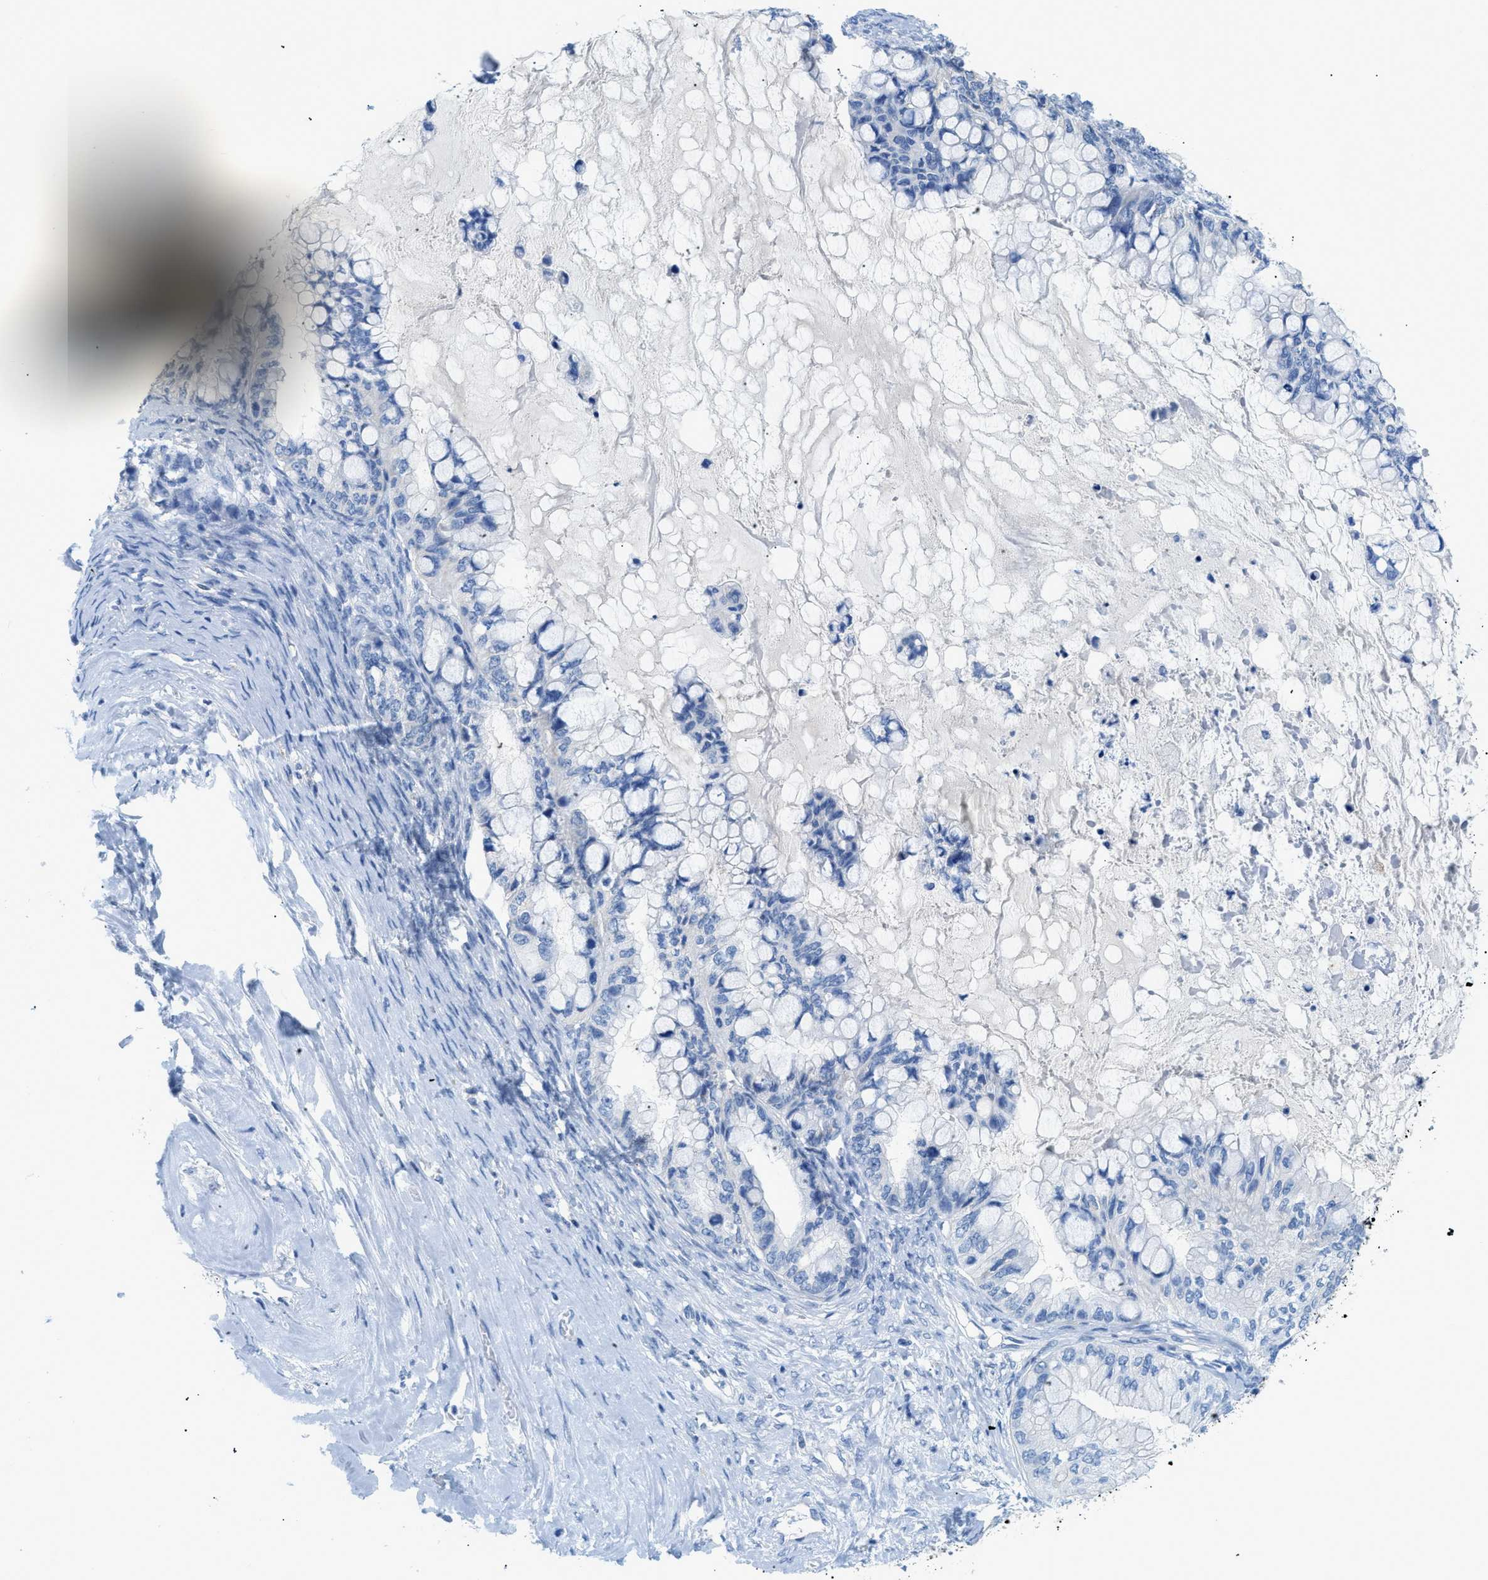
{"staining": {"intensity": "negative", "quantity": "none", "location": "none"}, "tissue": "ovarian cancer", "cell_type": "Tumor cells", "image_type": "cancer", "snomed": [{"axis": "morphology", "description": "Cystadenocarcinoma, mucinous, NOS"}, {"axis": "topography", "description": "Ovary"}], "caption": "An IHC micrograph of ovarian cancer is shown. There is no staining in tumor cells of ovarian cancer.", "gene": "FDCSP", "patient": {"sex": "female", "age": 80}}